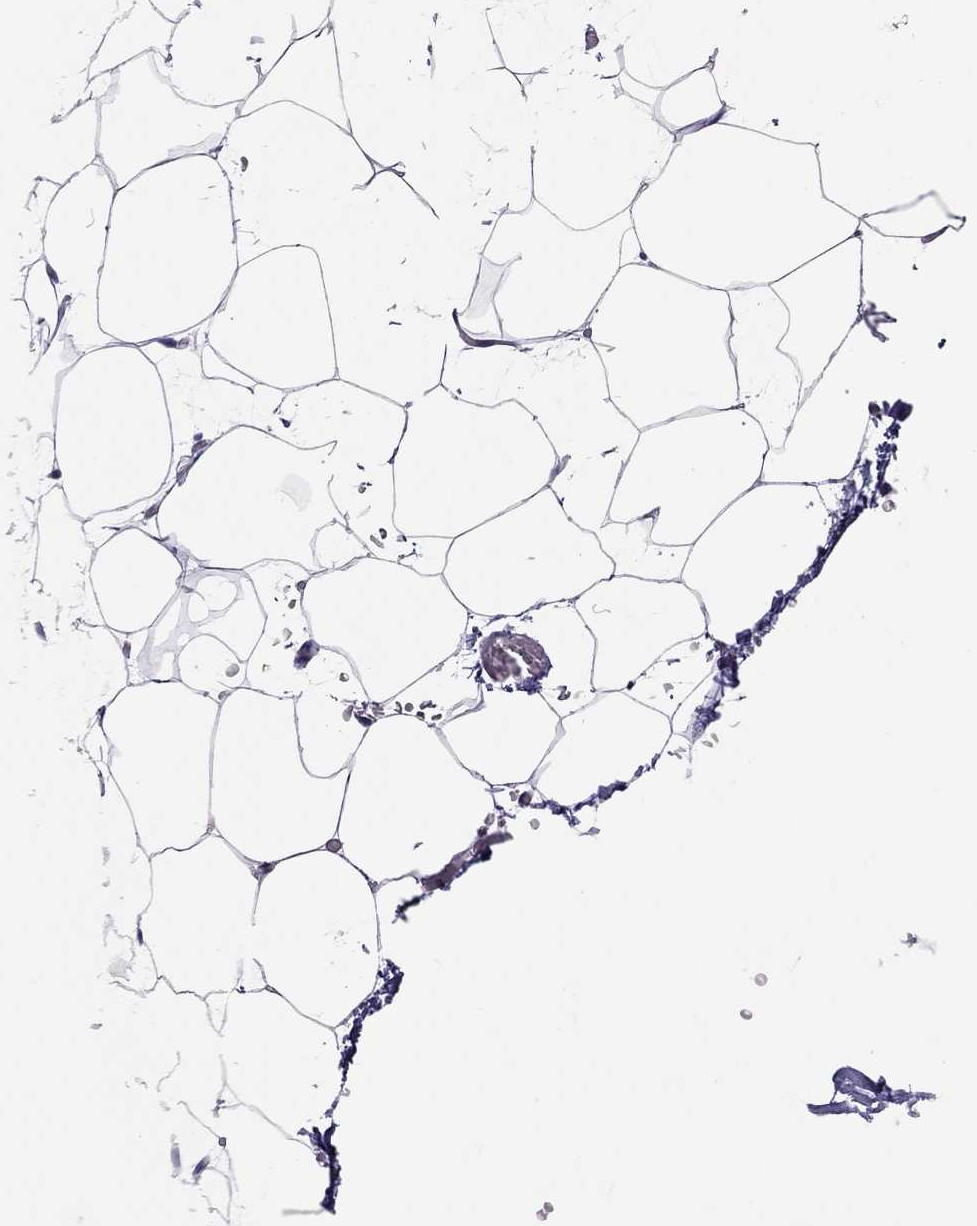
{"staining": {"intensity": "negative", "quantity": "none", "location": "none"}, "tissue": "adipose tissue", "cell_type": "Adipocytes", "image_type": "normal", "snomed": [{"axis": "morphology", "description": "Normal tissue, NOS"}, {"axis": "topography", "description": "Adipose tissue"}], "caption": "Micrograph shows no significant protein staining in adipocytes of normal adipose tissue. The staining is performed using DAB (3,3'-diaminobenzidine) brown chromogen with nuclei counter-stained in using hematoxylin.", "gene": "JHY", "patient": {"sex": "male", "age": 57}}